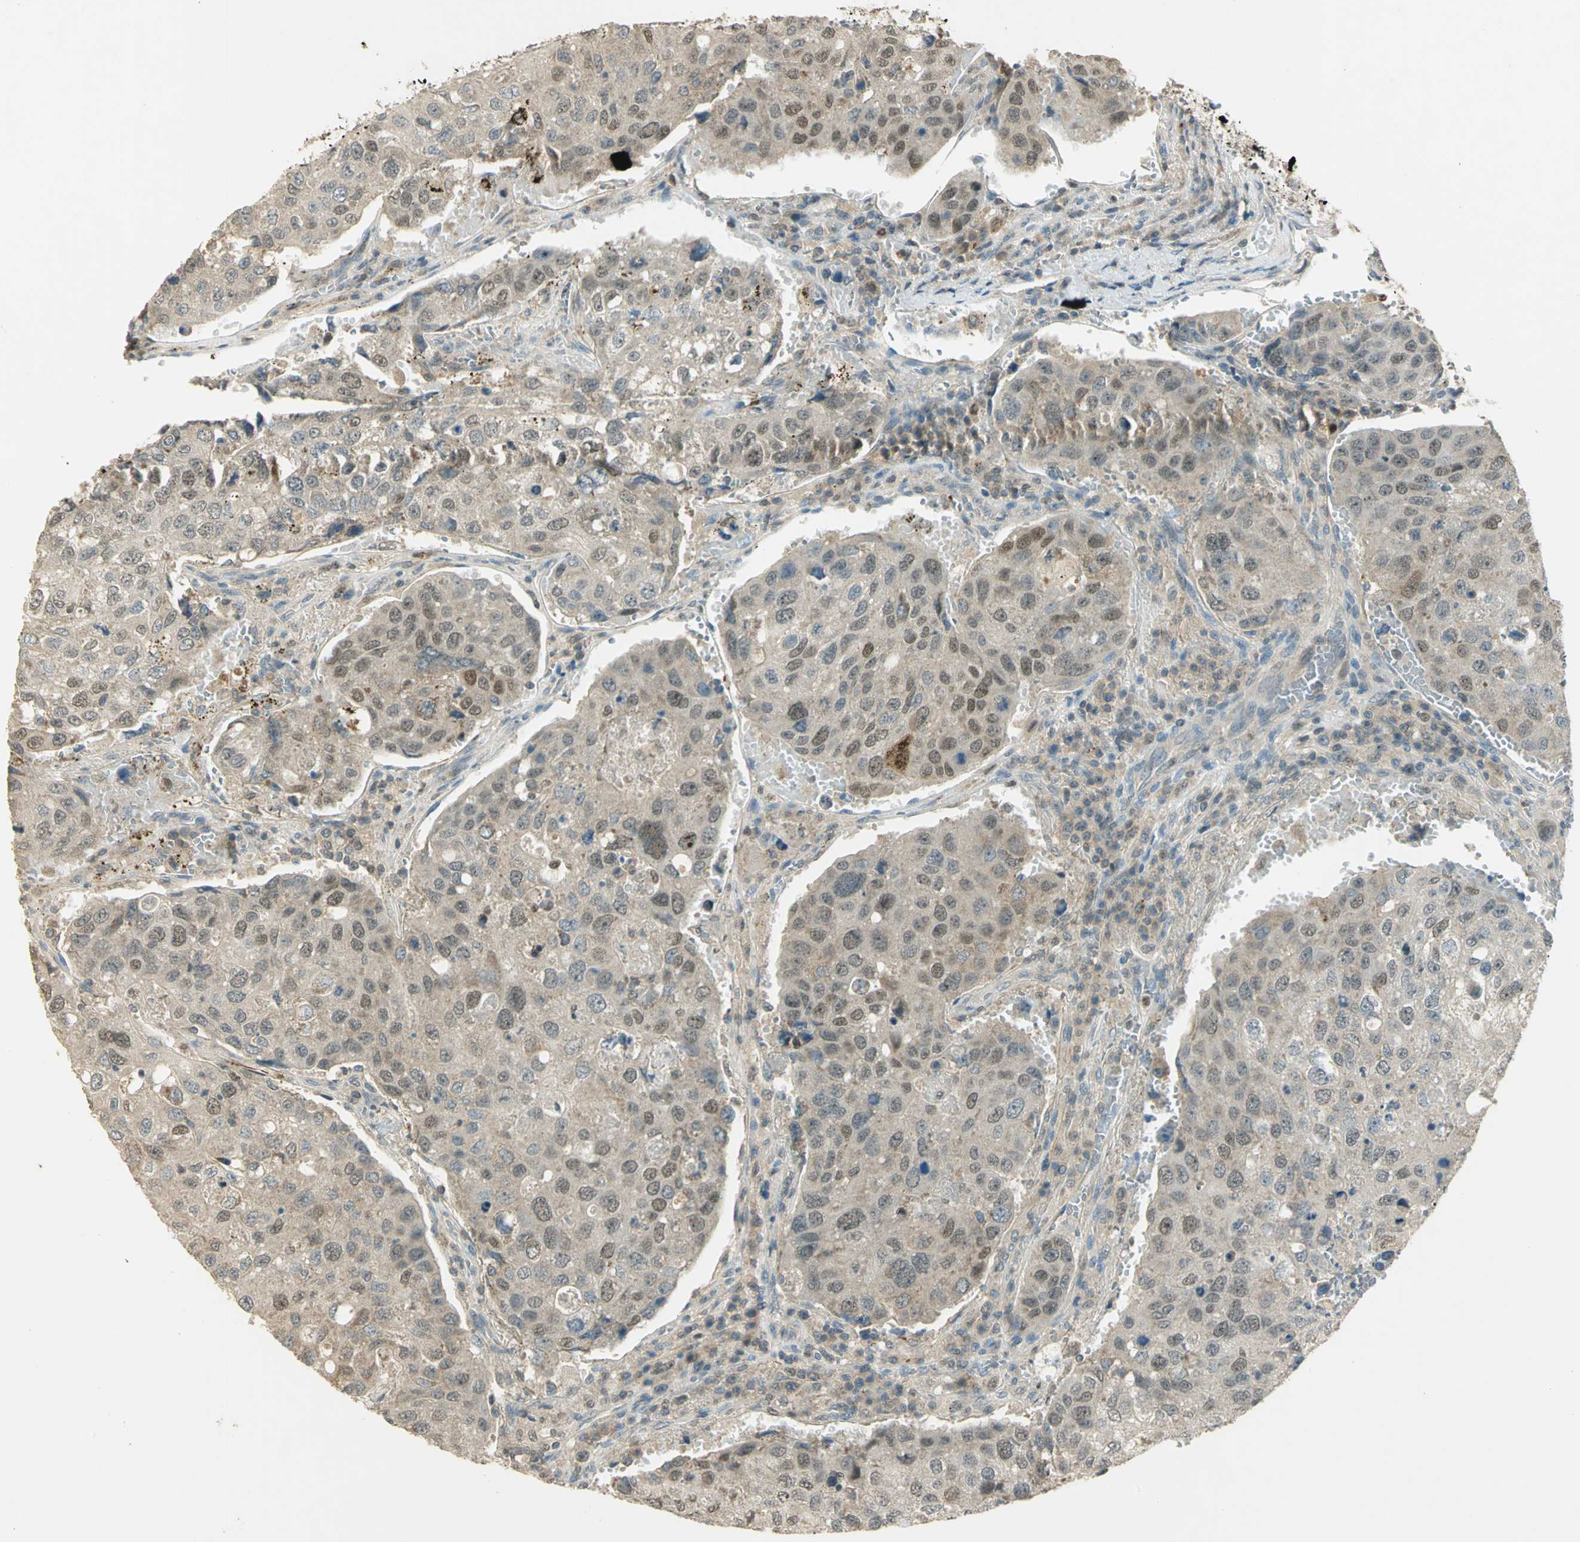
{"staining": {"intensity": "strong", "quantity": "<25%", "location": "nuclear"}, "tissue": "urothelial cancer", "cell_type": "Tumor cells", "image_type": "cancer", "snomed": [{"axis": "morphology", "description": "Urothelial carcinoma, High grade"}, {"axis": "topography", "description": "Lymph node"}, {"axis": "topography", "description": "Urinary bladder"}], "caption": "This is an image of immunohistochemistry (IHC) staining of urothelial cancer, which shows strong staining in the nuclear of tumor cells.", "gene": "BIRC2", "patient": {"sex": "male", "age": 51}}